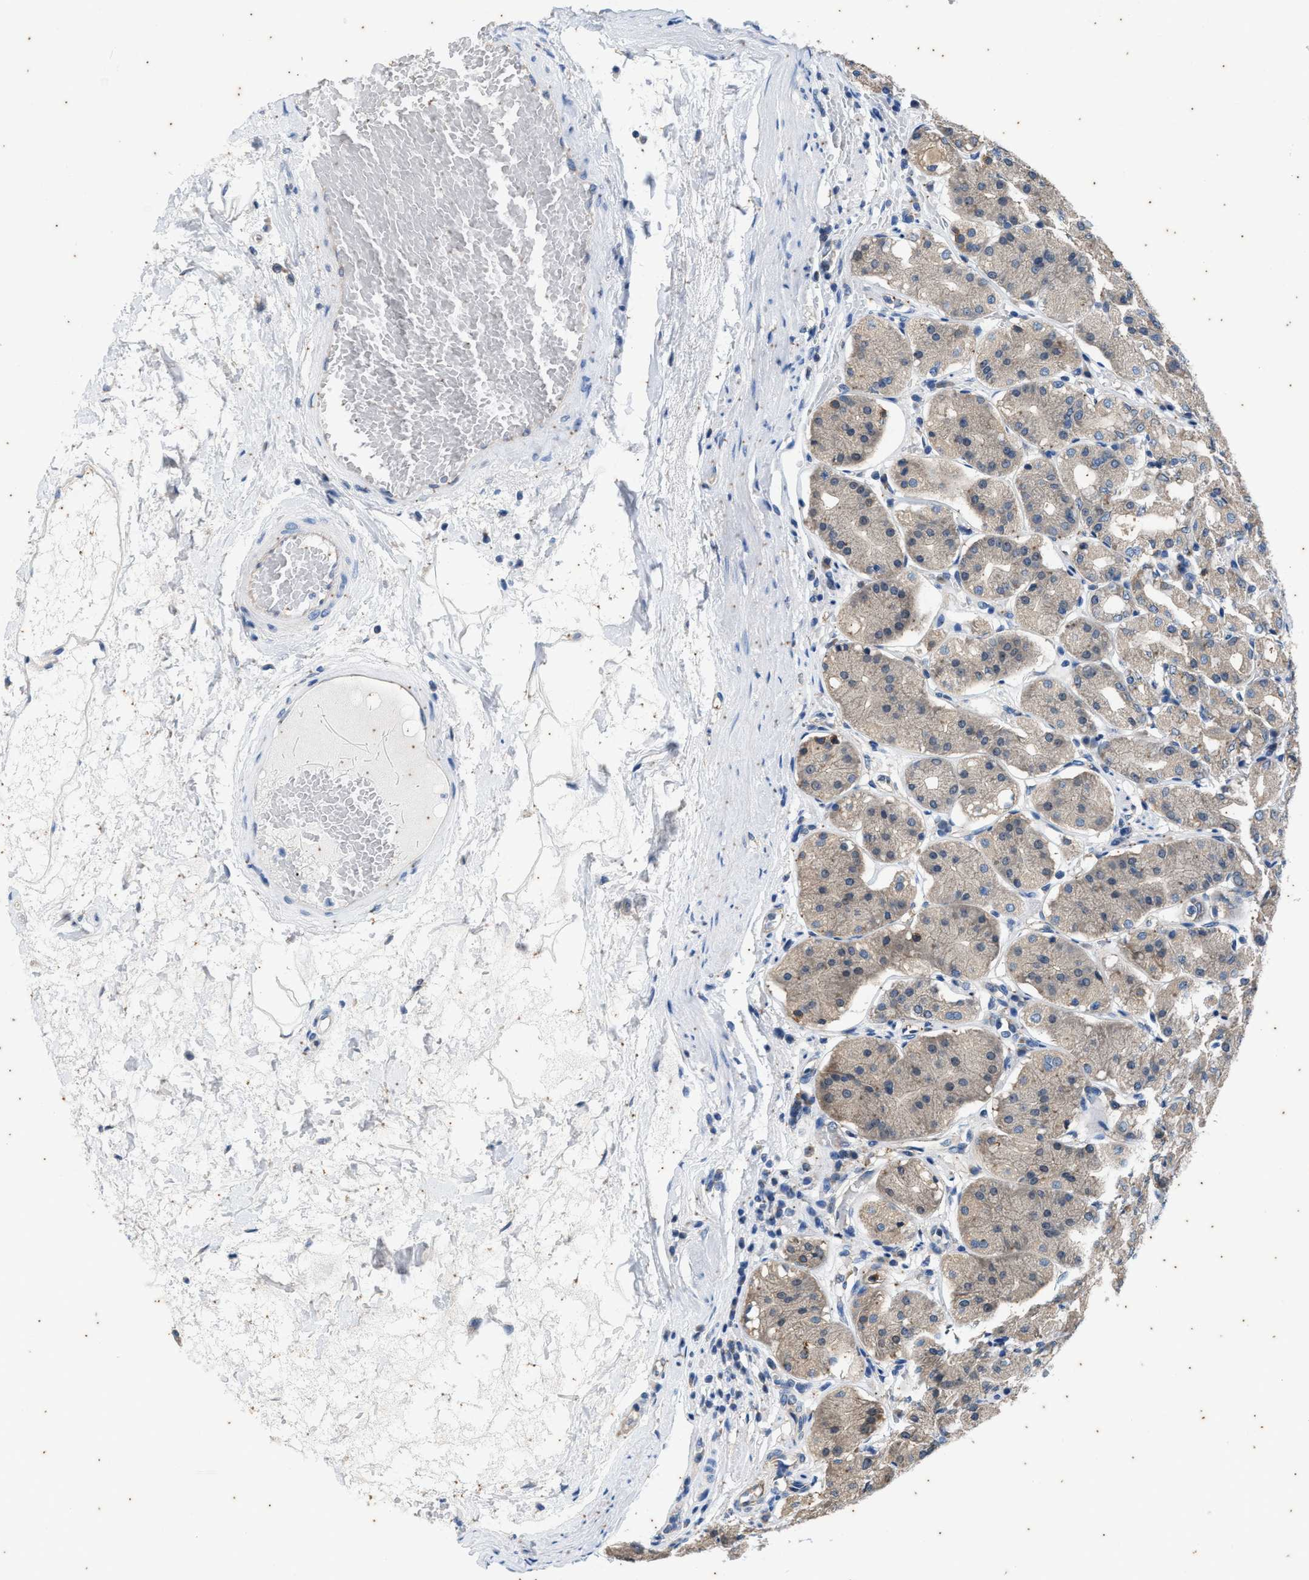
{"staining": {"intensity": "weak", "quantity": "25%-75%", "location": "cytoplasmic/membranous"}, "tissue": "stomach", "cell_type": "Glandular cells", "image_type": "normal", "snomed": [{"axis": "morphology", "description": "Normal tissue, NOS"}, {"axis": "topography", "description": "Stomach"}, {"axis": "topography", "description": "Stomach, lower"}], "caption": "Glandular cells exhibit low levels of weak cytoplasmic/membranous staining in approximately 25%-75% of cells in unremarkable stomach.", "gene": "COX19", "patient": {"sex": "female", "age": 56}}